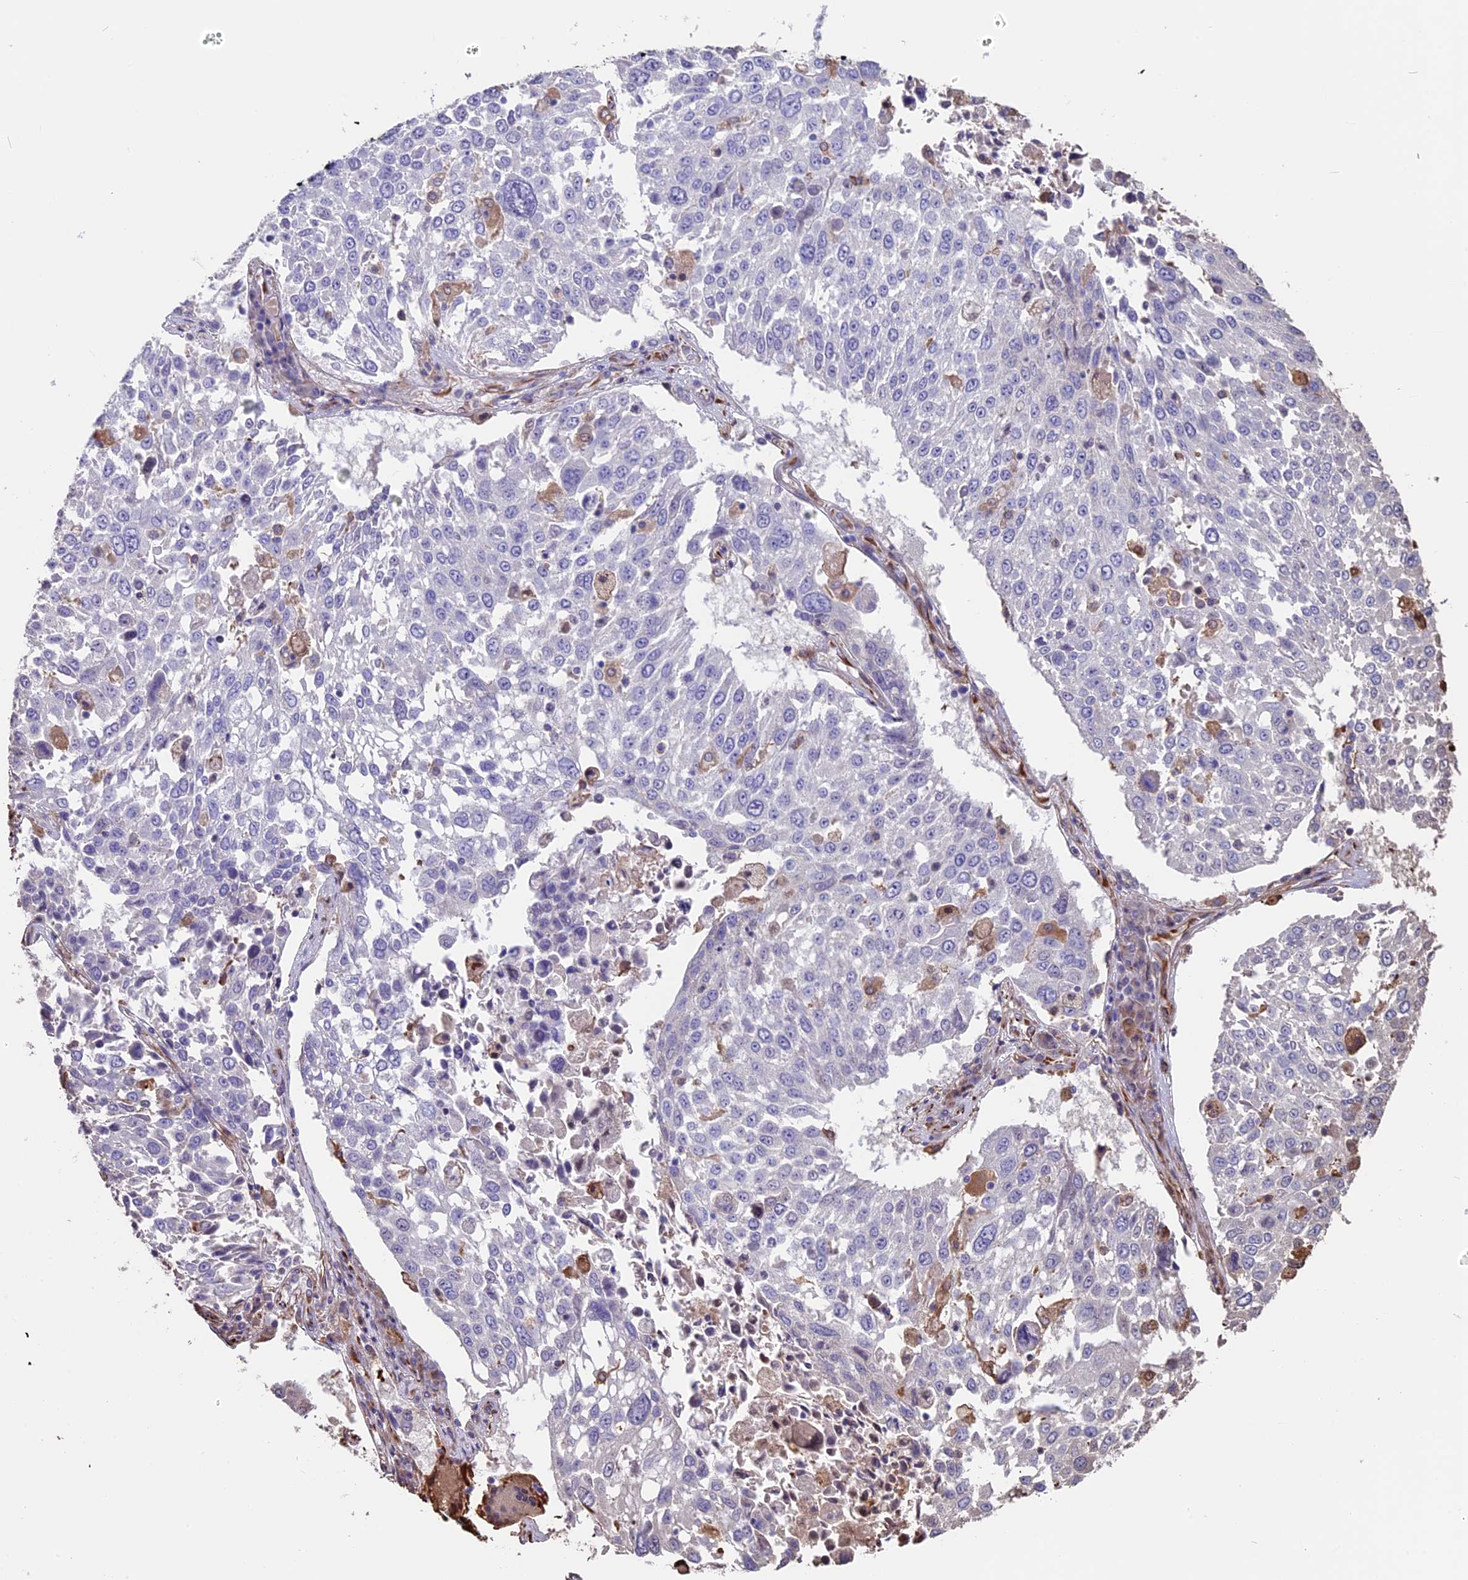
{"staining": {"intensity": "negative", "quantity": "none", "location": "none"}, "tissue": "lung cancer", "cell_type": "Tumor cells", "image_type": "cancer", "snomed": [{"axis": "morphology", "description": "Squamous cell carcinoma, NOS"}, {"axis": "topography", "description": "Lung"}], "caption": "Protein analysis of squamous cell carcinoma (lung) reveals no significant expression in tumor cells.", "gene": "SEH1L", "patient": {"sex": "male", "age": 65}}